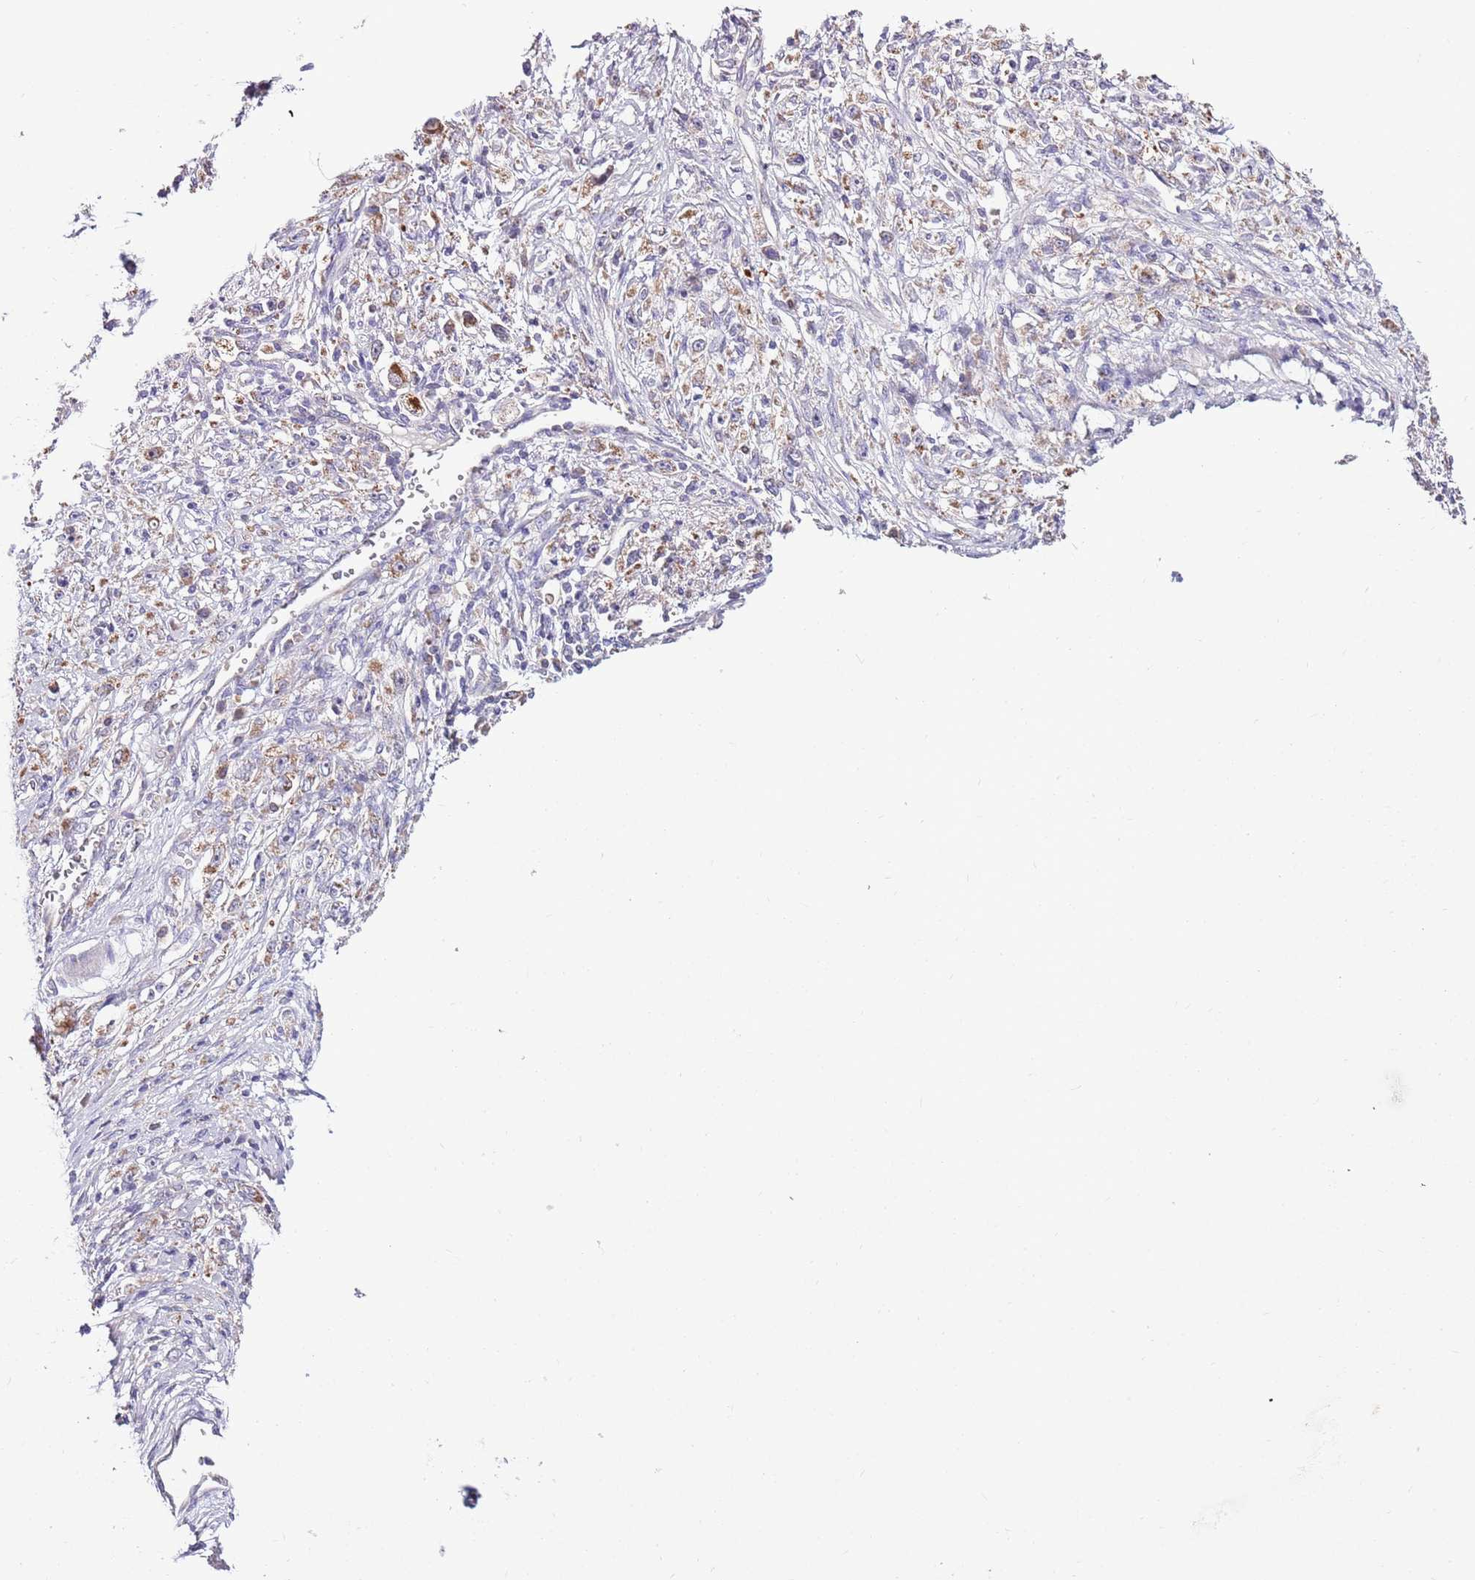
{"staining": {"intensity": "moderate", "quantity": "25%-75%", "location": "cytoplasmic/membranous"}, "tissue": "stomach cancer", "cell_type": "Tumor cells", "image_type": "cancer", "snomed": [{"axis": "morphology", "description": "Adenocarcinoma, NOS"}, {"axis": "topography", "description": "Stomach"}], "caption": "A high-resolution micrograph shows IHC staining of adenocarcinoma (stomach), which displays moderate cytoplasmic/membranous staining in about 25%-75% of tumor cells.", "gene": "SMG1", "patient": {"sex": "female", "age": 59}}